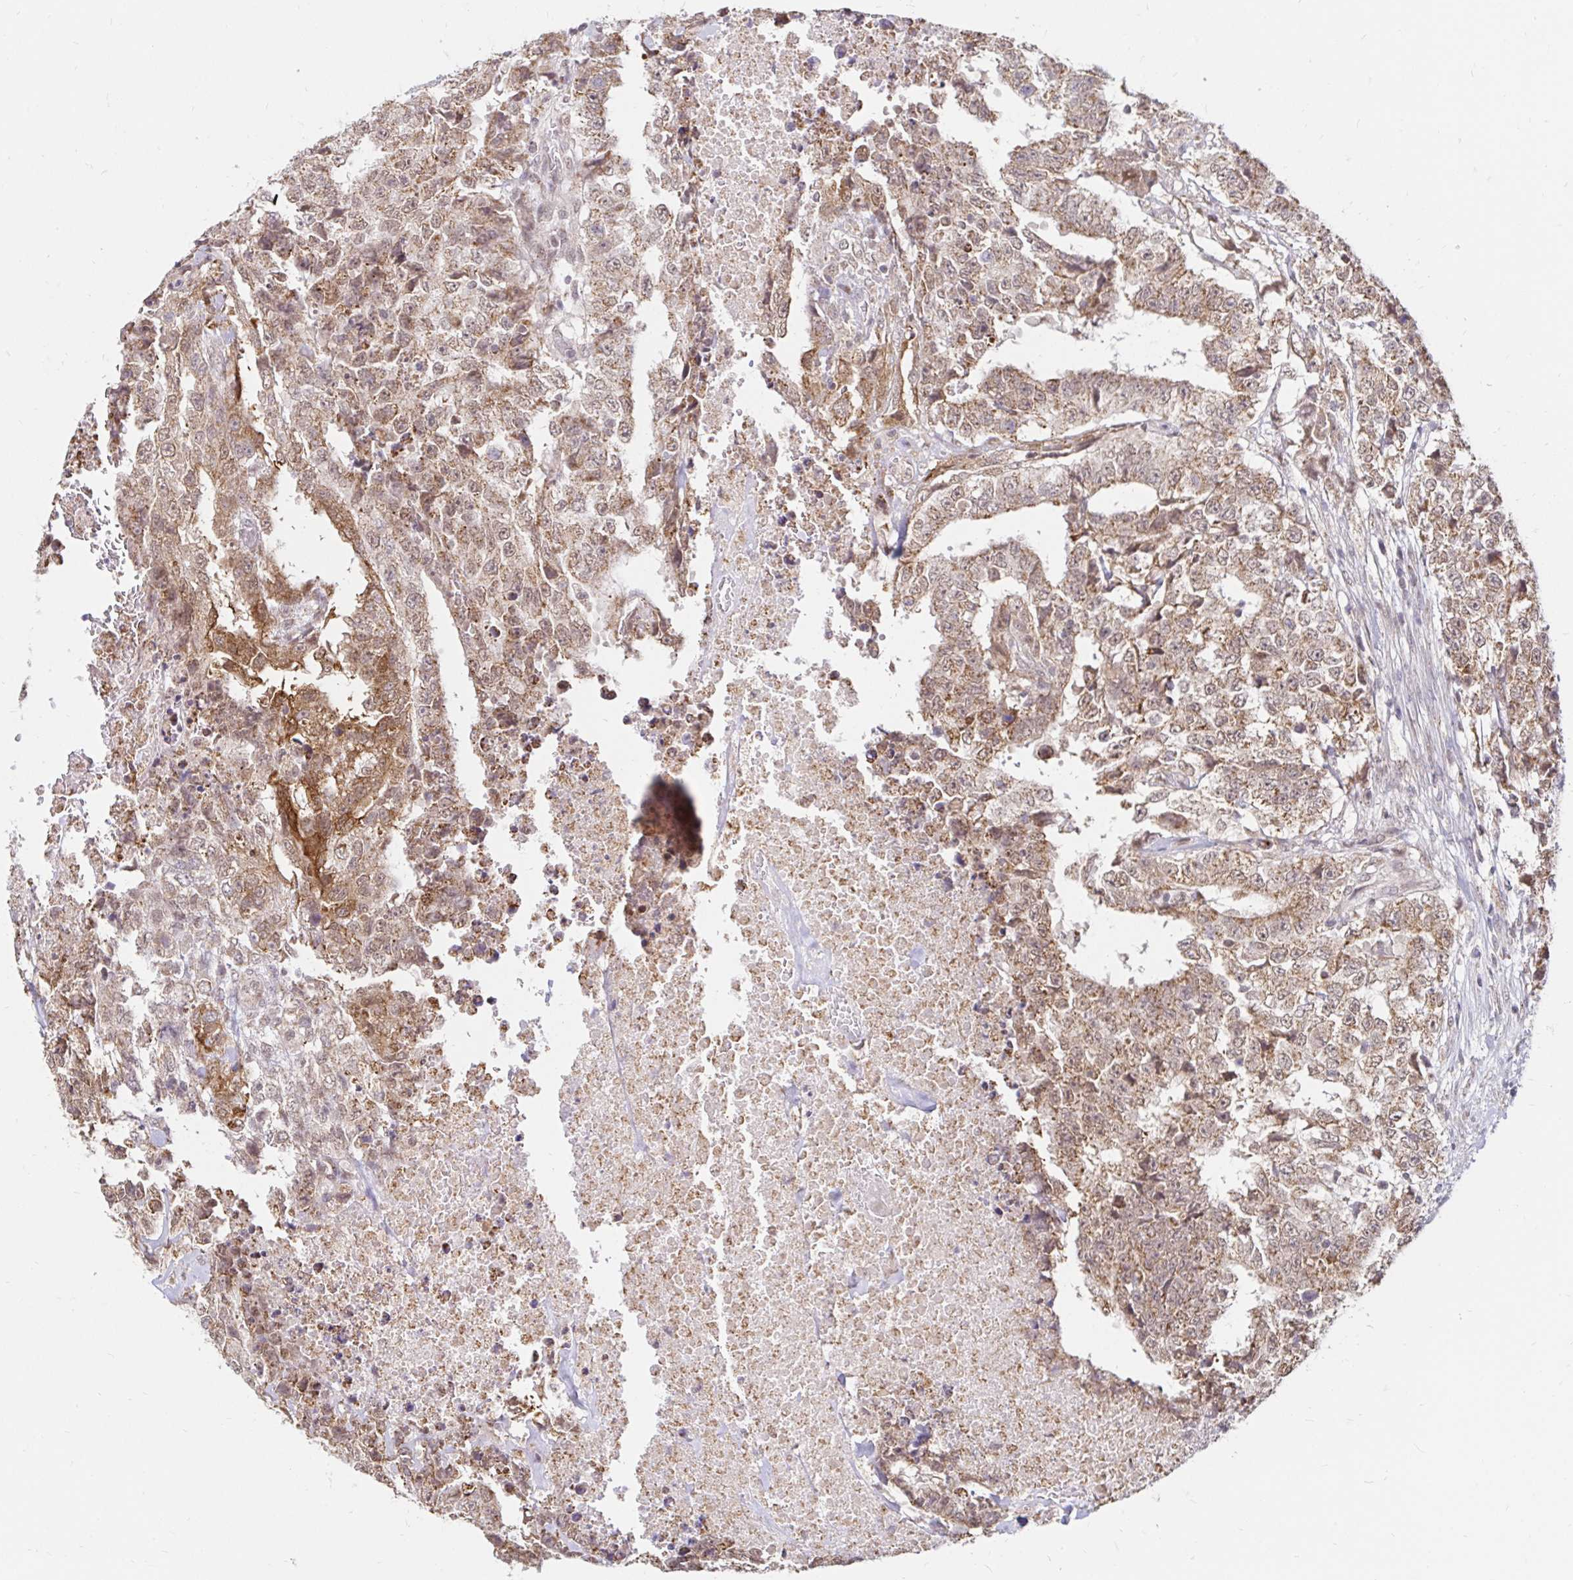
{"staining": {"intensity": "moderate", "quantity": ">75%", "location": "cytoplasmic/membranous"}, "tissue": "testis cancer", "cell_type": "Tumor cells", "image_type": "cancer", "snomed": [{"axis": "morphology", "description": "Carcinoma, Embryonal, NOS"}, {"axis": "topography", "description": "Testis"}], "caption": "IHC image of human testis cancer (embryonal carcinoma) stained for a protein (brown), which reveals medium levels of moderate cytoplasmic/membranous expression in about >75% of tumor cells.", "gene": "TIMM50", "patient": {"sex": "male", "age": 24}}